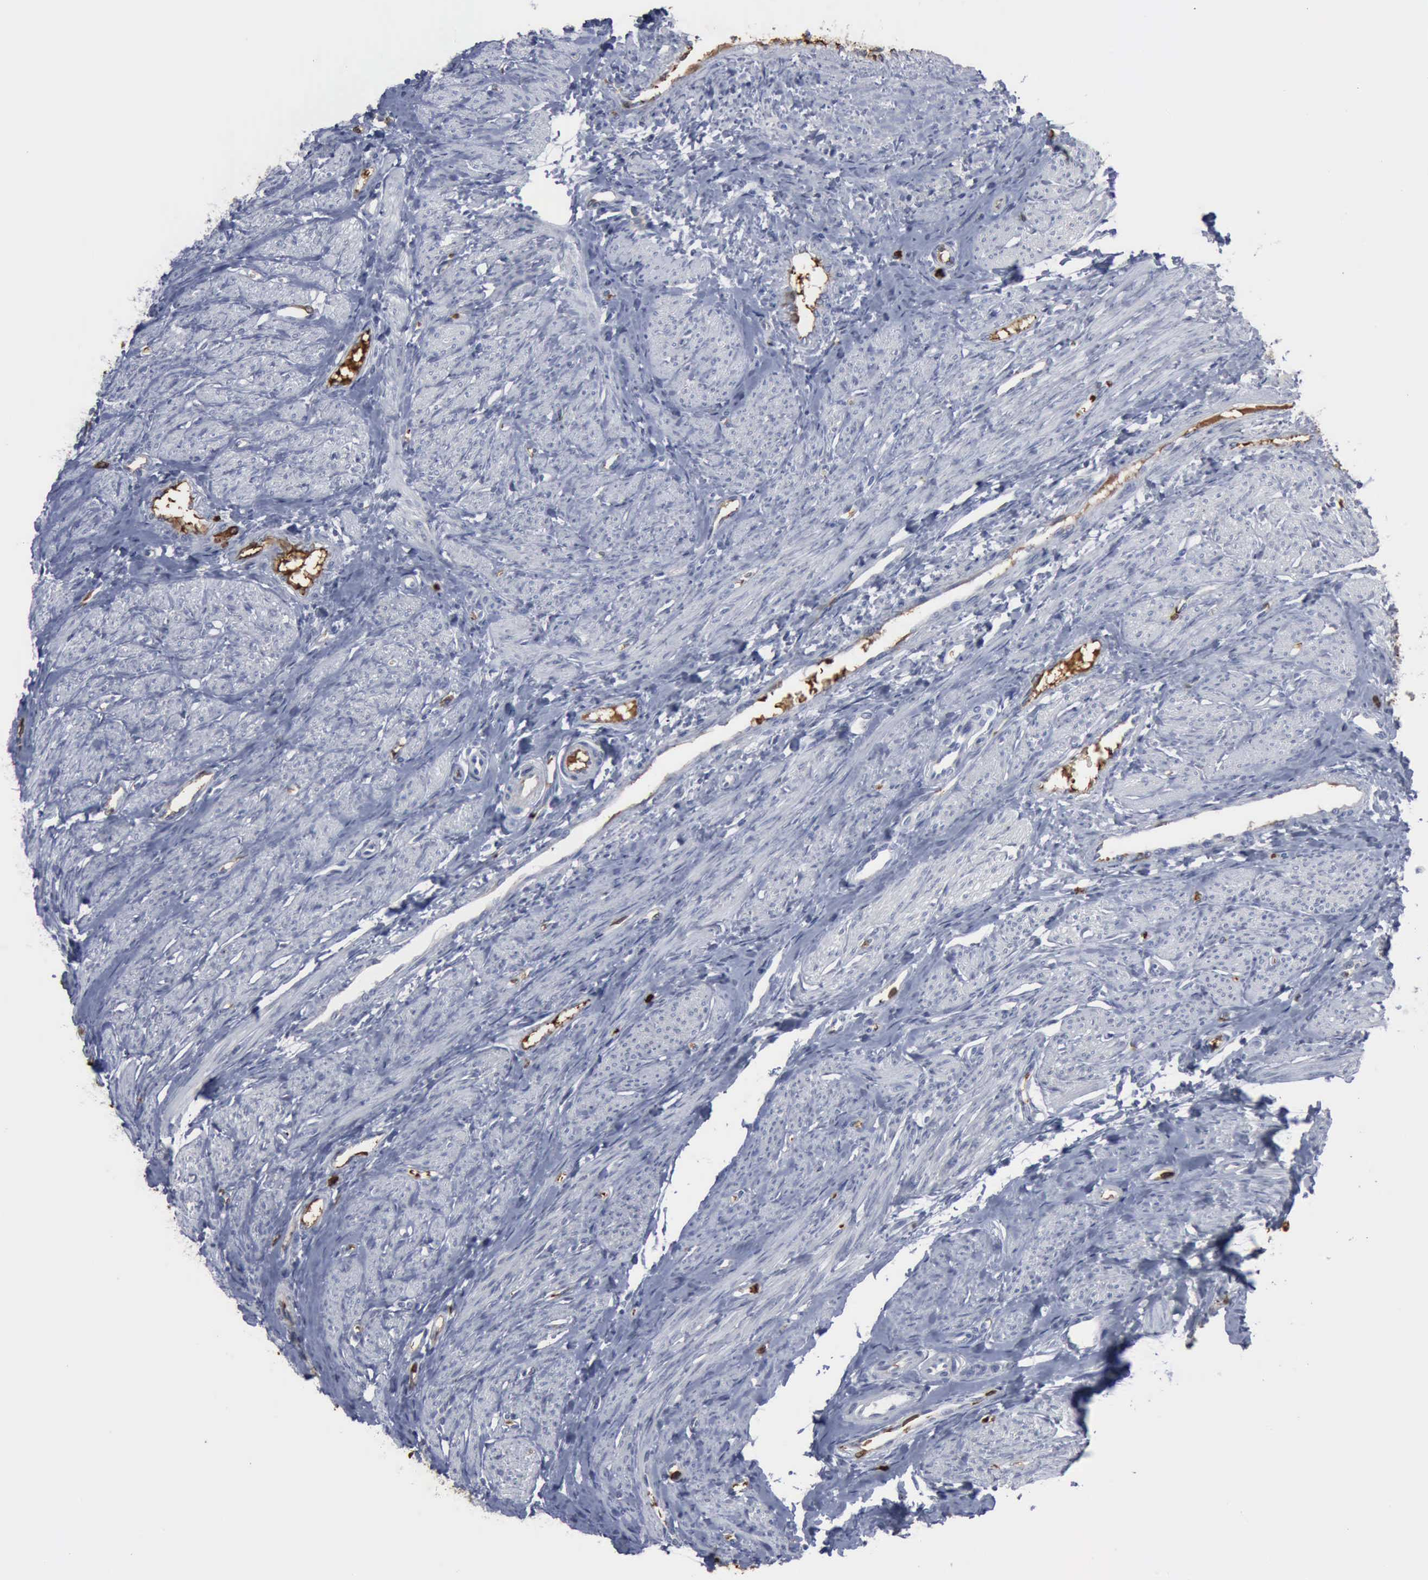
{"staining": {"intensity": "negative", "quantity": "none", "location": "none"}, "tissue": "smooth muscle", "cell_type": "Smooth muscle cells", "image_type": "normal", "snomed": [{"axis": "morphology", "description": "Normal tissue, NOS"}, {"axis": "topography", "description": "Smooth muscle"}, {"axis": "topography", "description": "Uterus"}], "caption": "Photomicrograph shows no significant protein staining in smooth muscle cells of benign smooth muscle.", "gene": "TGFB1", "patient": {"sex": "female", "age": 39}}